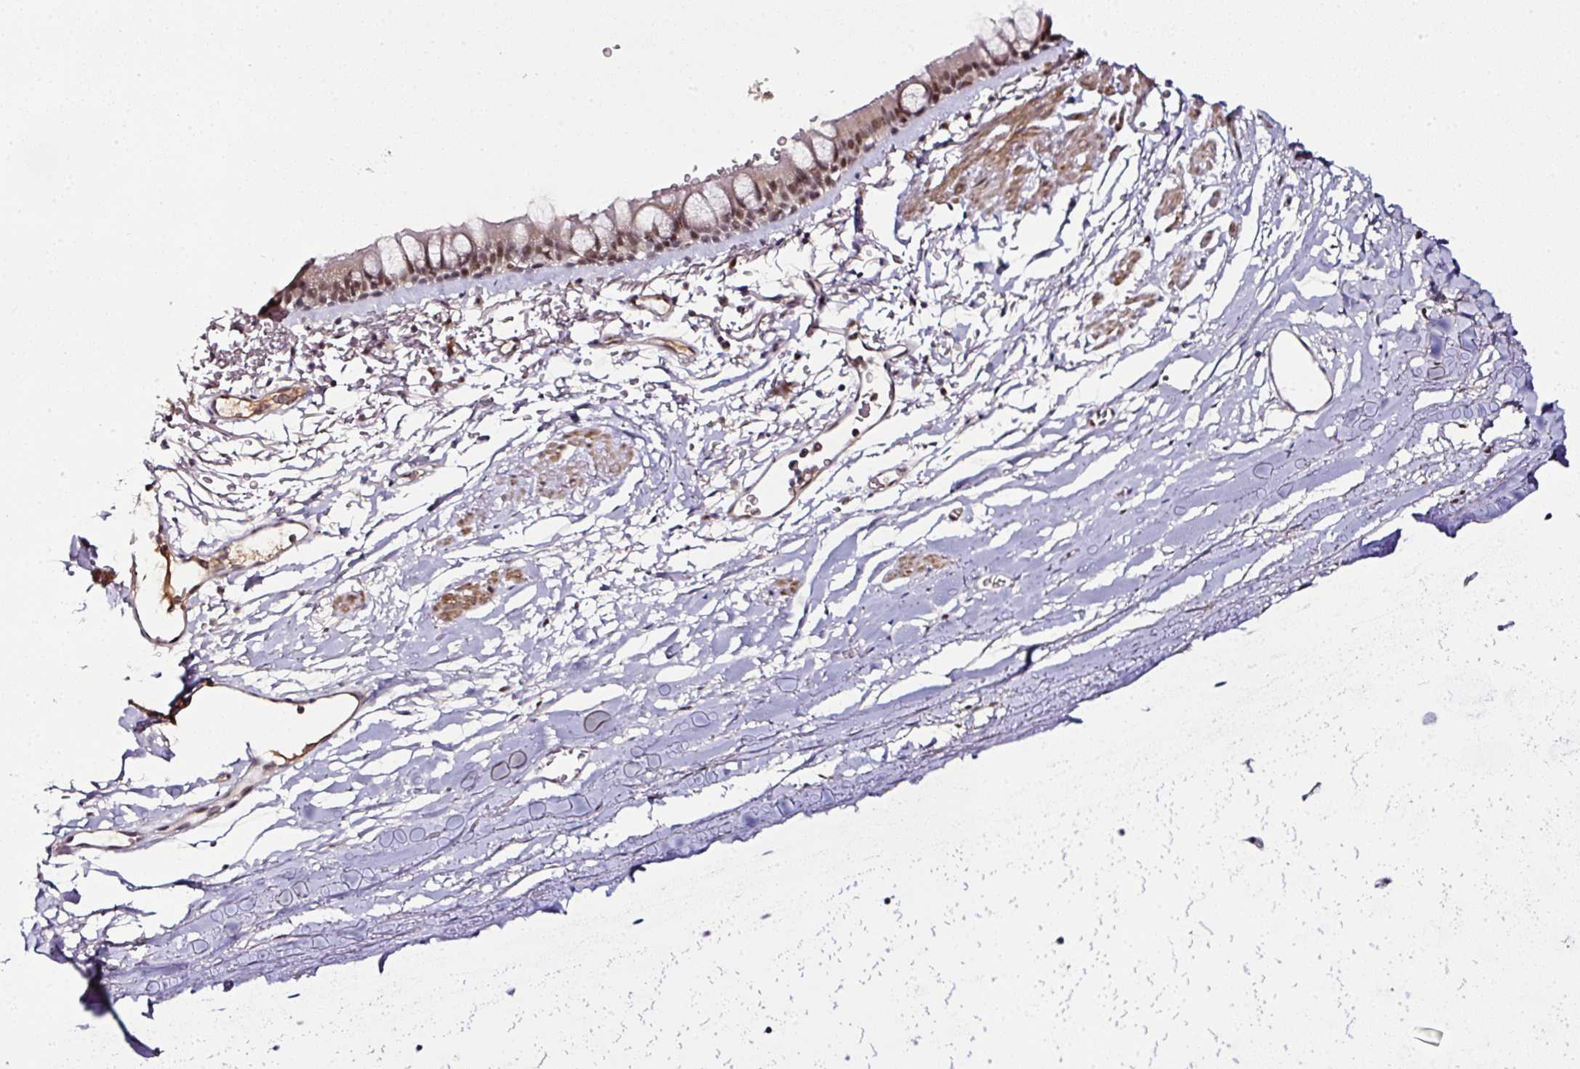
{"staining": {"intensity": "moderate", "quantity": ">75%", "location": "nuclear"}, "tissue": "bronchus", "cell_type": "Respiratory epithelial cells", "image_type": "normal", "snomed": [{"axis": "morphology", "description": "Normal tissue, NOS"}, {"axis": "topography", "description": "Bronchus"}], "caption": "Immunohistochemistry (IHC) of normal bronchus reveals medium levels of moderate nuclear staining in about >75% of respiratory epithelial cells.", "gene": "KLF16", "patient": {"sex": "male", "age": 67}}